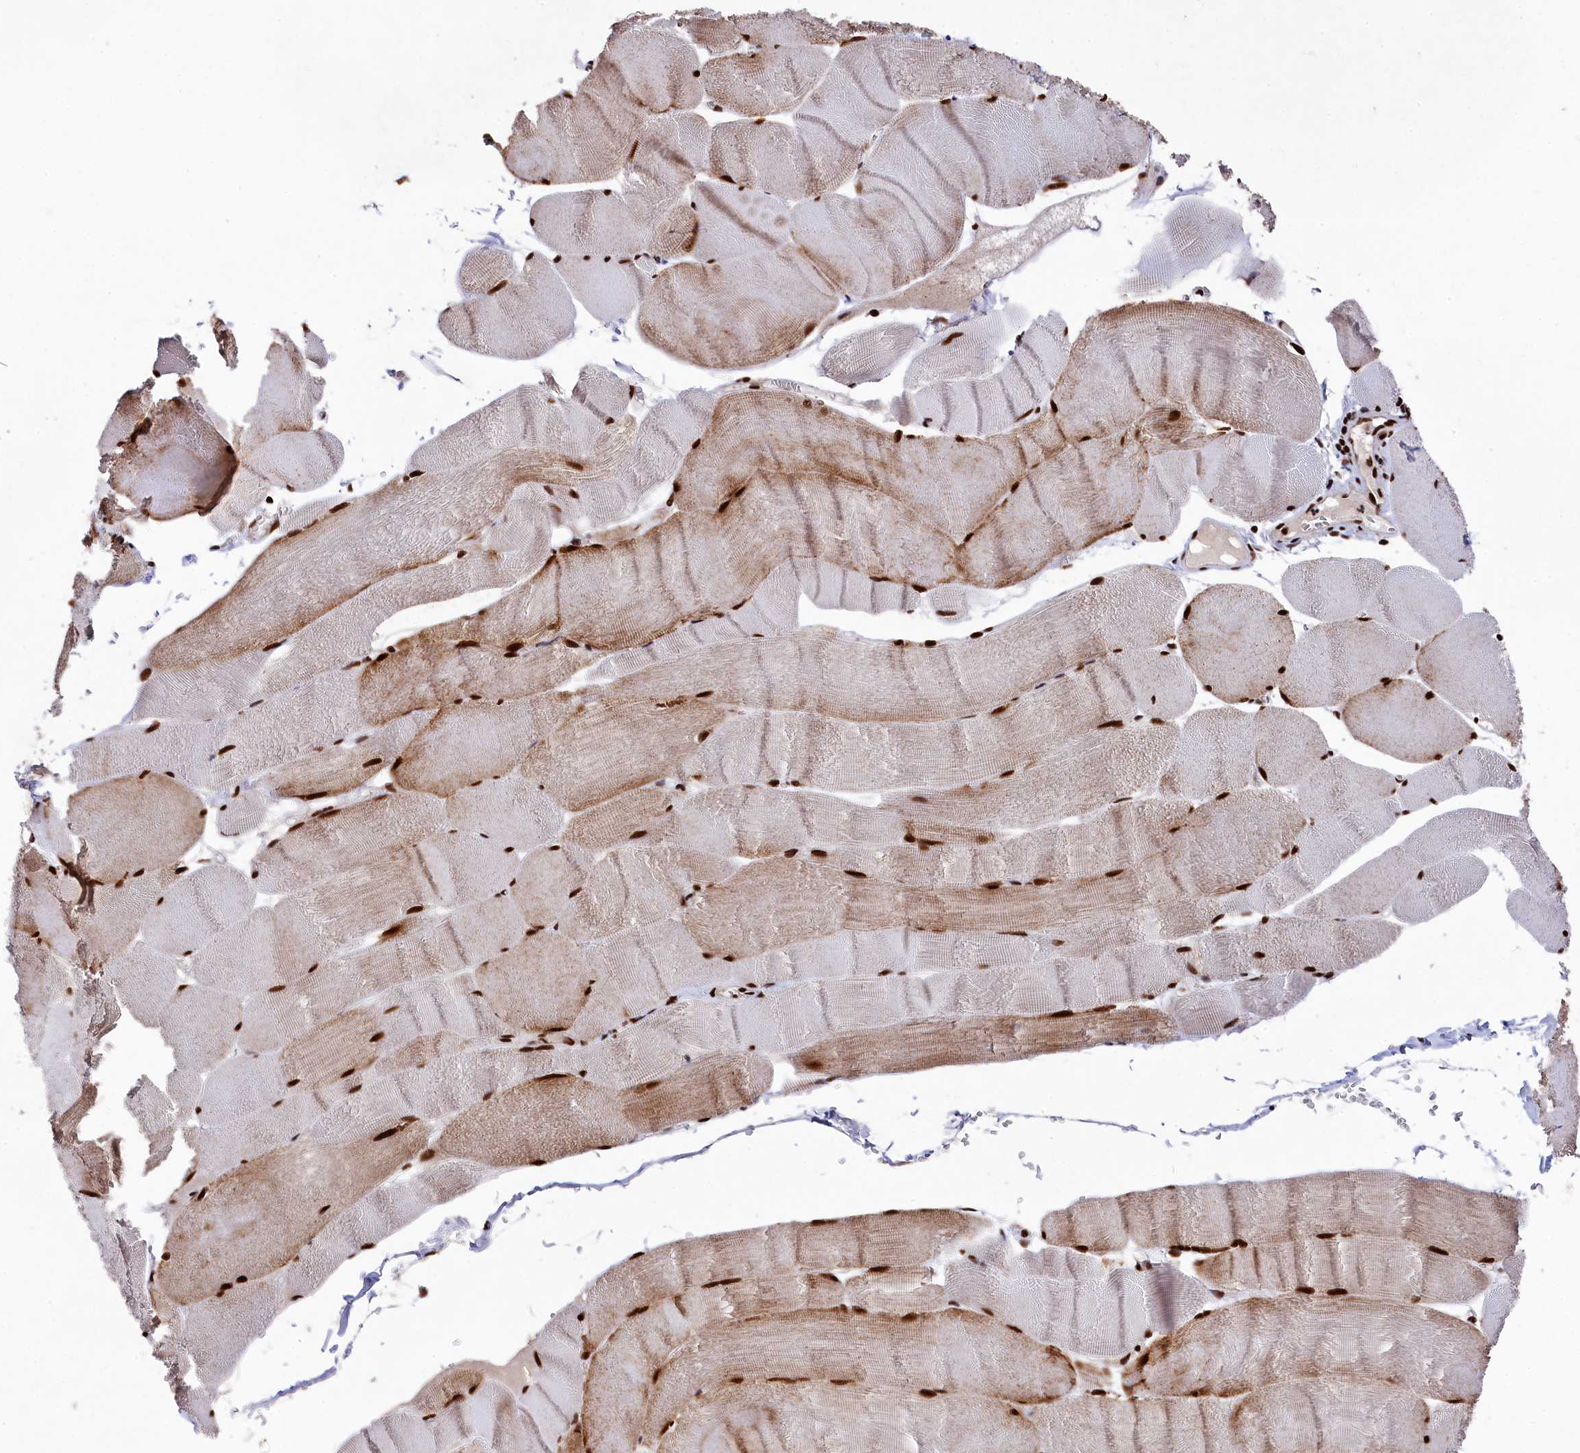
{"staining": {"intensity": "strong", "quantity": "25%-75%", "location": "cytoplasmic/membranous,nuclear"}, "tissue": "skeletal muscle", "cell_type": "Myocytes", "image_type": "normal", "snomed": [{"axis": "morphology", "description": "Normal tissue, NOS"}, {"axis": "morphology", "description": "Basal cell carcinoma"}, {"axis": "topography", "description": "Skeletal muscle"}], "caption": "Skeletal muscle stained with a brown dye demonstrates strong cytoplasmic/membranous,nuclear positive staining in approximately 25%-75% of myocytes.", "gene": "PRPF31", "patient": {"sex": "female", "age": 64}}